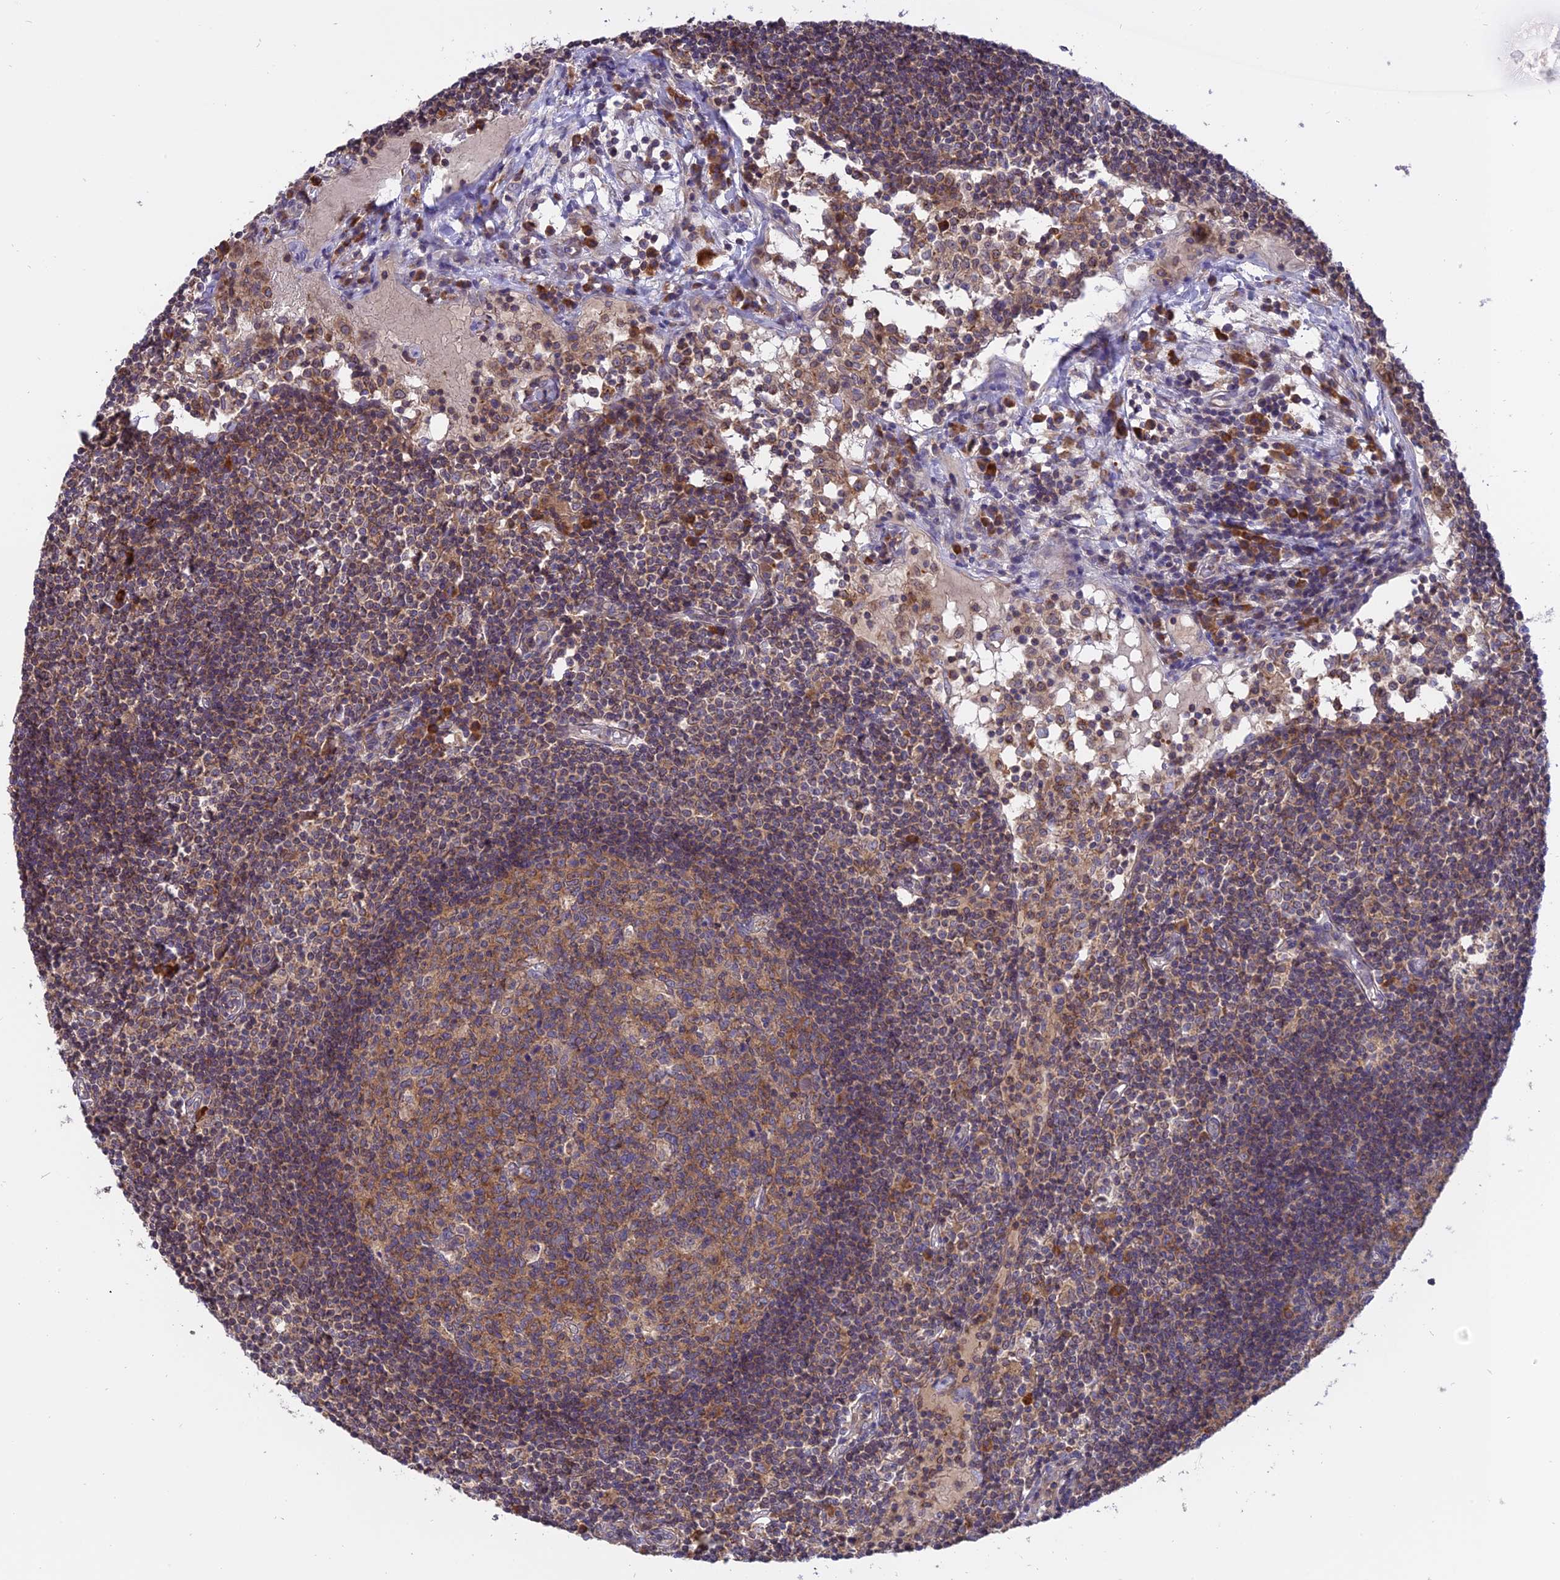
{"staining": {"intensity": "moderate", "quantity": ">75%", "location": "cytoplasmic/membranous"}, "tissue": "lymph node", "cell_type": "Germinal center cells", "image_type": "normal", "snomed": [{"axis": "morphology", "description": "Normal tissue, NOS"}, {"axis": "topography", "description": "Lymph node"}], "caption": "The micrograph demonstrates immunohistochemical staining of unremarkable lymph node. There is moderate cytoplasmic/membranous expression is present in about >75% of germinal center cells.", "gene": "IL21R", "patient": {"sex": "female", "age": 55}}